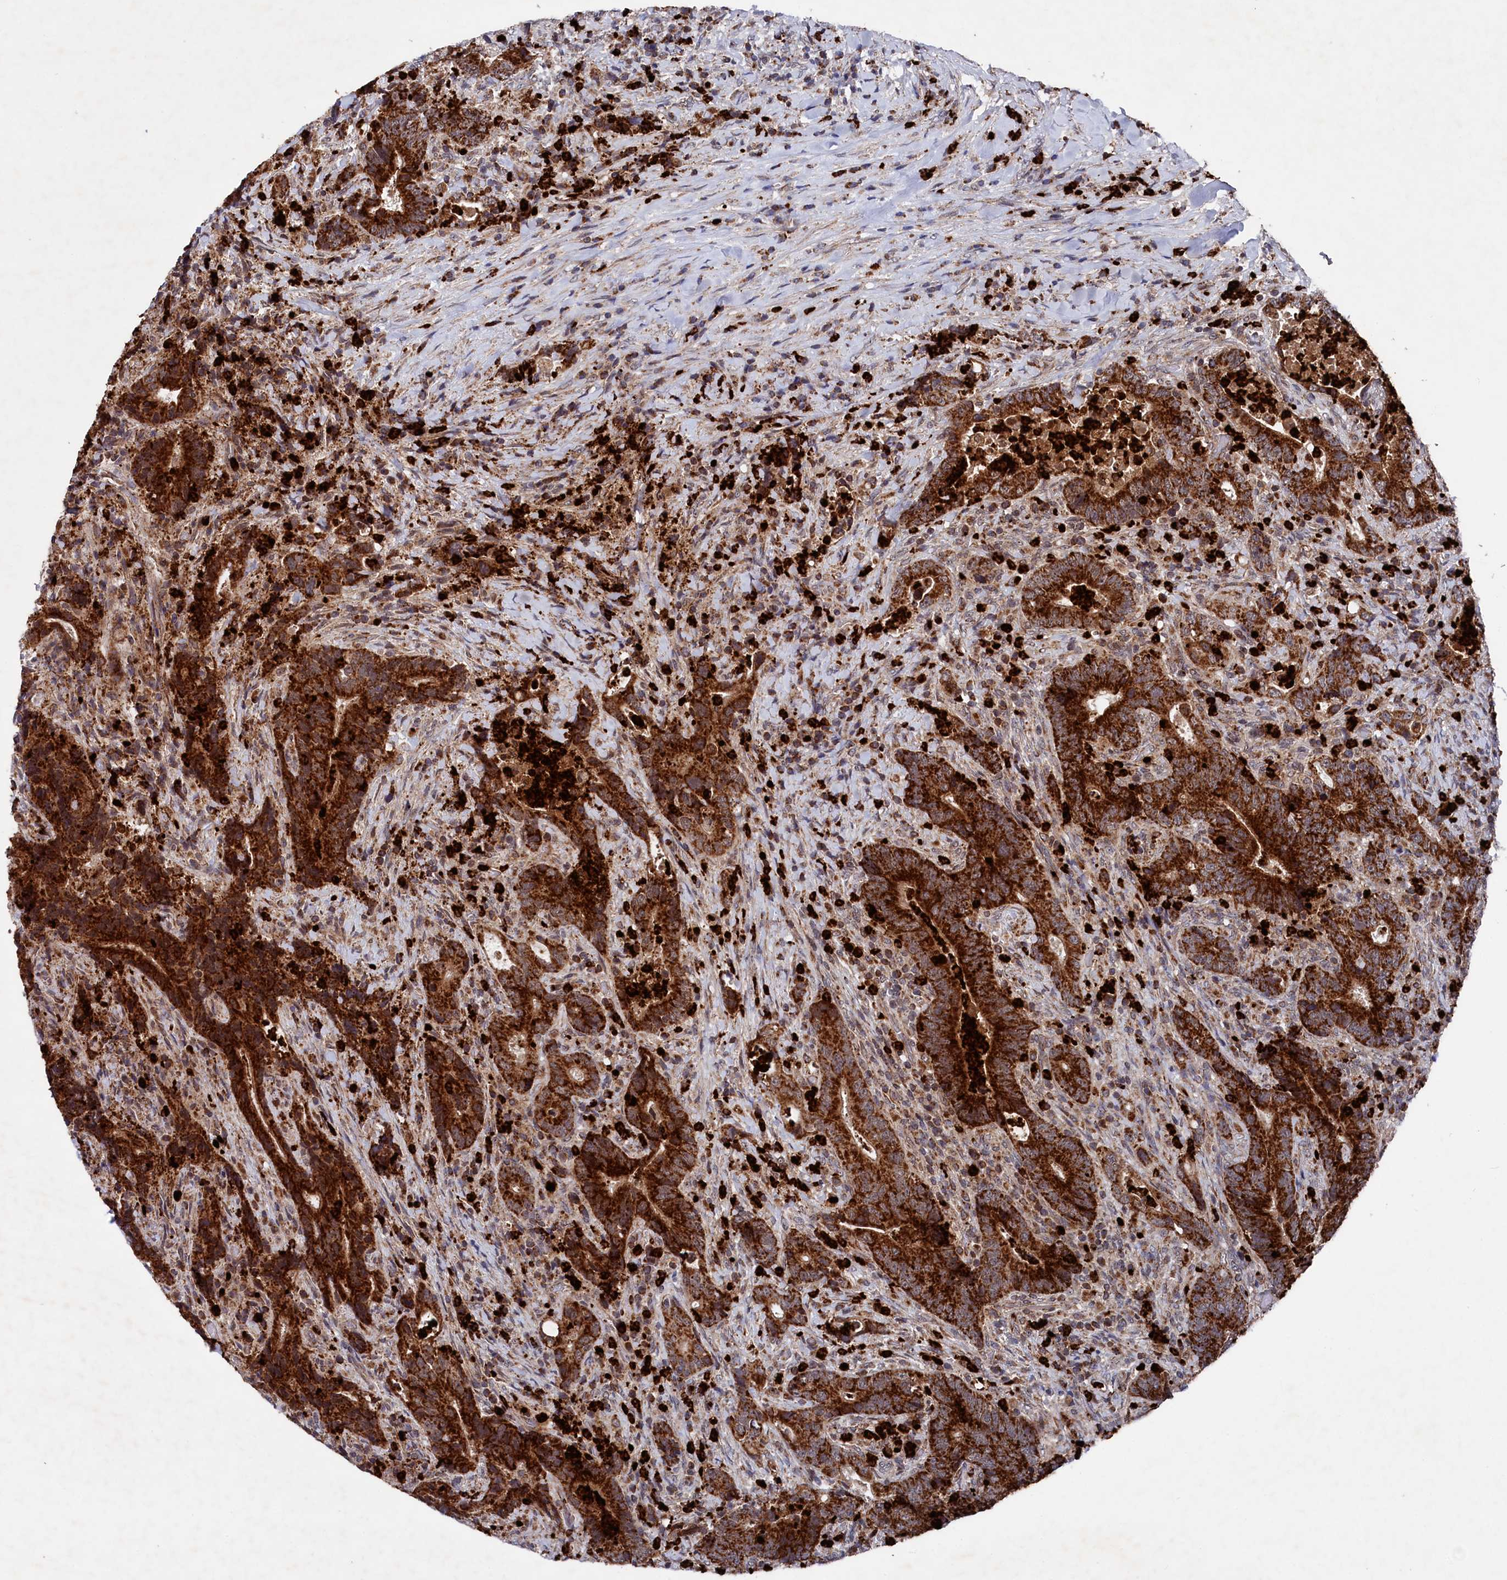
{"staining": {"intensity": "strong", "quantity": ">75%", "location": "cytoplasmic/membranous"}, "tissue": "colorectal cancer", "cell_type": "Tumor cells", "image_type": "cancer", "snomed": [{"axis": "morphology", "description": "Adenocarcinoma, NOS"}, {"axis": "topography", "description": "Colon"}], "caption": "Immunohistochemistry of adenocarcinoma (colorectal) displays high levels of strong cytoplasmic/membranous expression in about >75% of tumor cells. The staining was performed using DAB (3,3'-diaminobenzidine), with brown indicating positive protein expression. Nuclei are stained blue with hematoxylin.", "gene": "CHCHD1", "patient": {"sex": "female", "age": 75}}